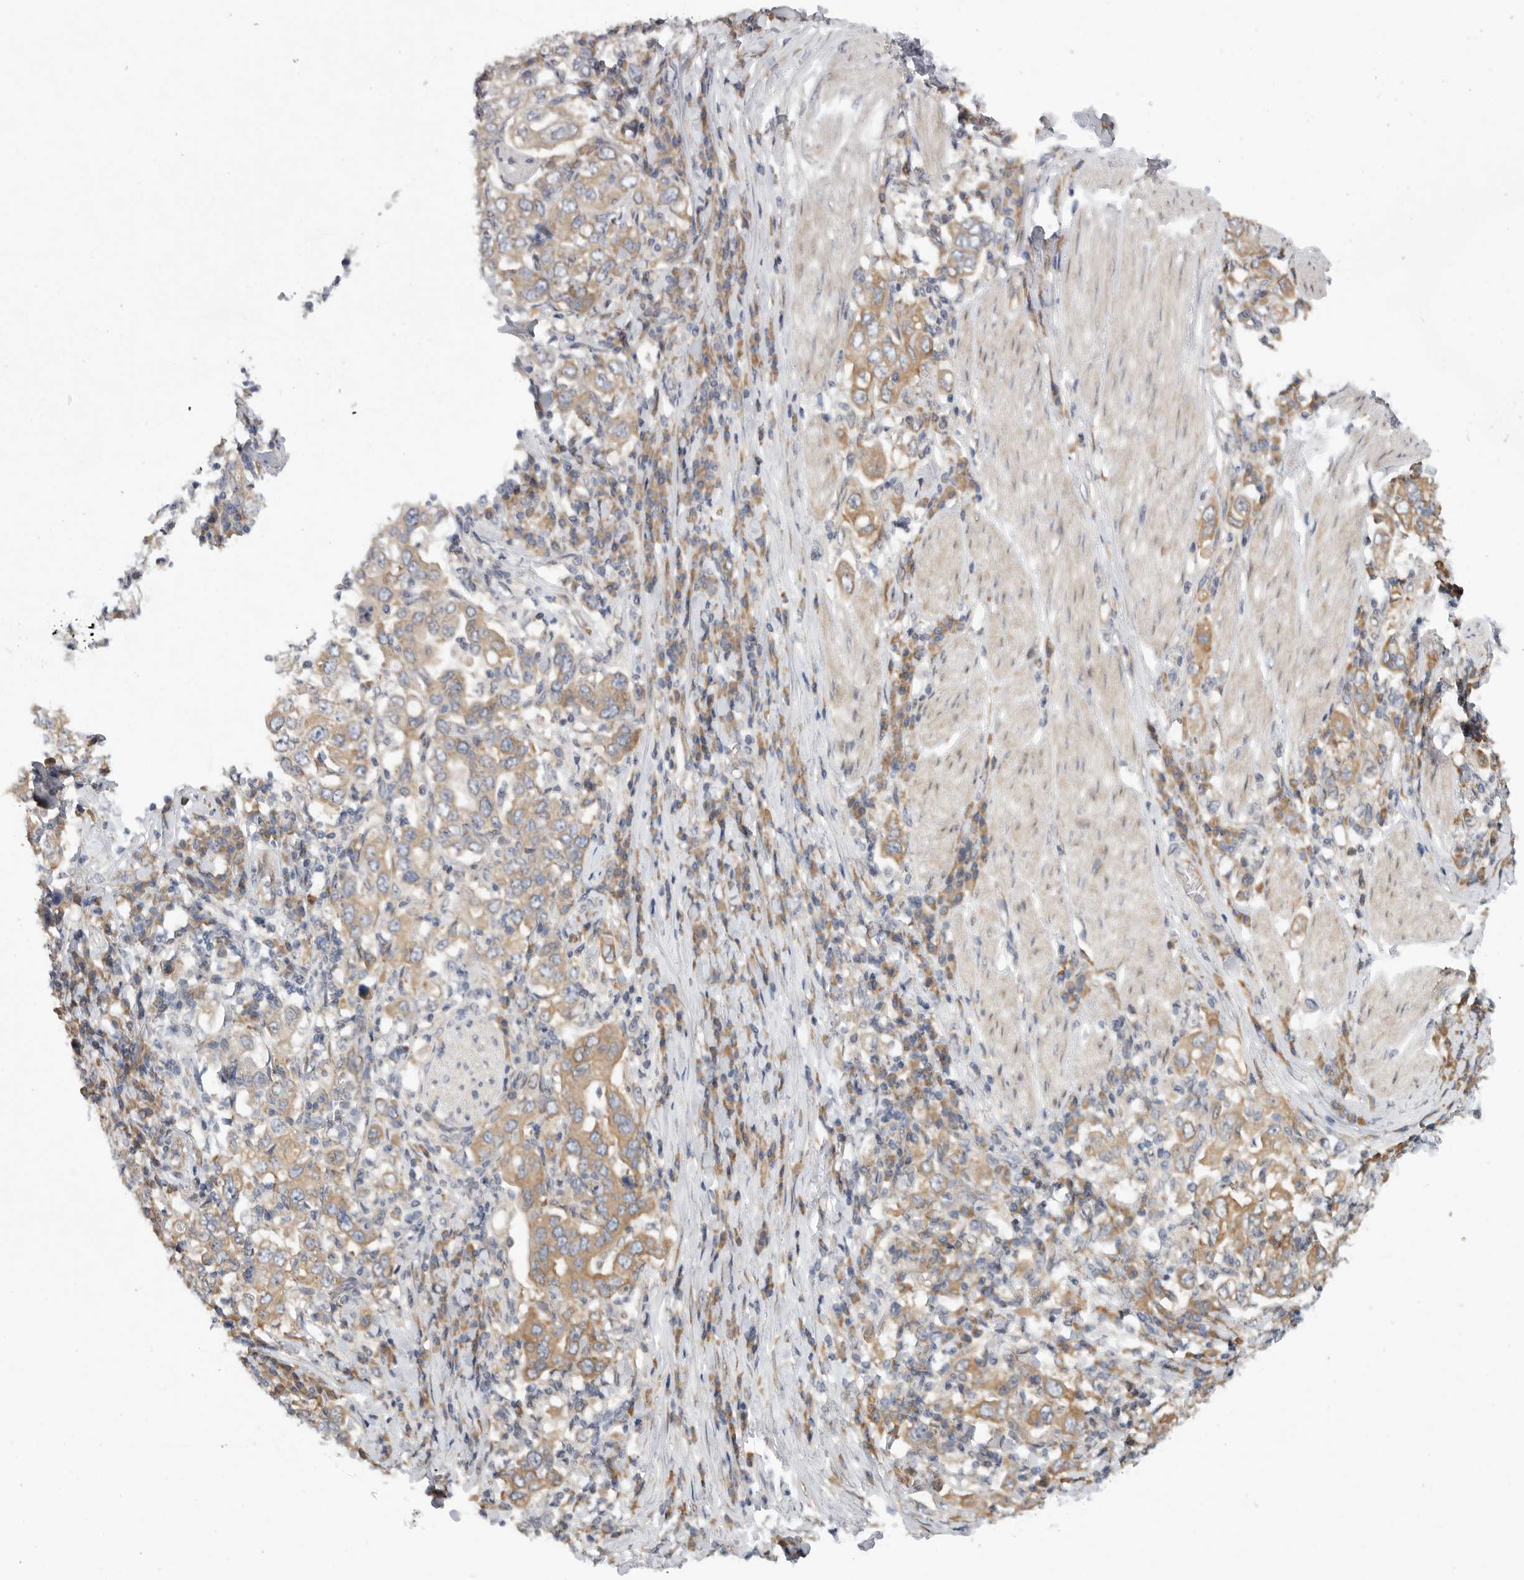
{"staining": {"intensity": "moderate", "quantity": ">75%", "location": "cytoplasmic/membranous"}, "tissue": "stomach cancer", "cell_type": "Tumor cells", "image_type": "cancer", "snomed": [{"axis": "morphology", "description": "Adenocarcinoma, NOS"}, {"axis": "topography", "description": "Stomach, upper"}], "caption": "DAB (3,3'-diaminobenzidine) immunohistochemical staining of stomach cancer shows moderate cytoplasmic/membranous protein expression in about >75% of tumor cells. (DAB IHC, brown staining for protein, blue staining for nuclei).", "gene": "FBXO43", "patient": {"sex": "male", "age": 62}}